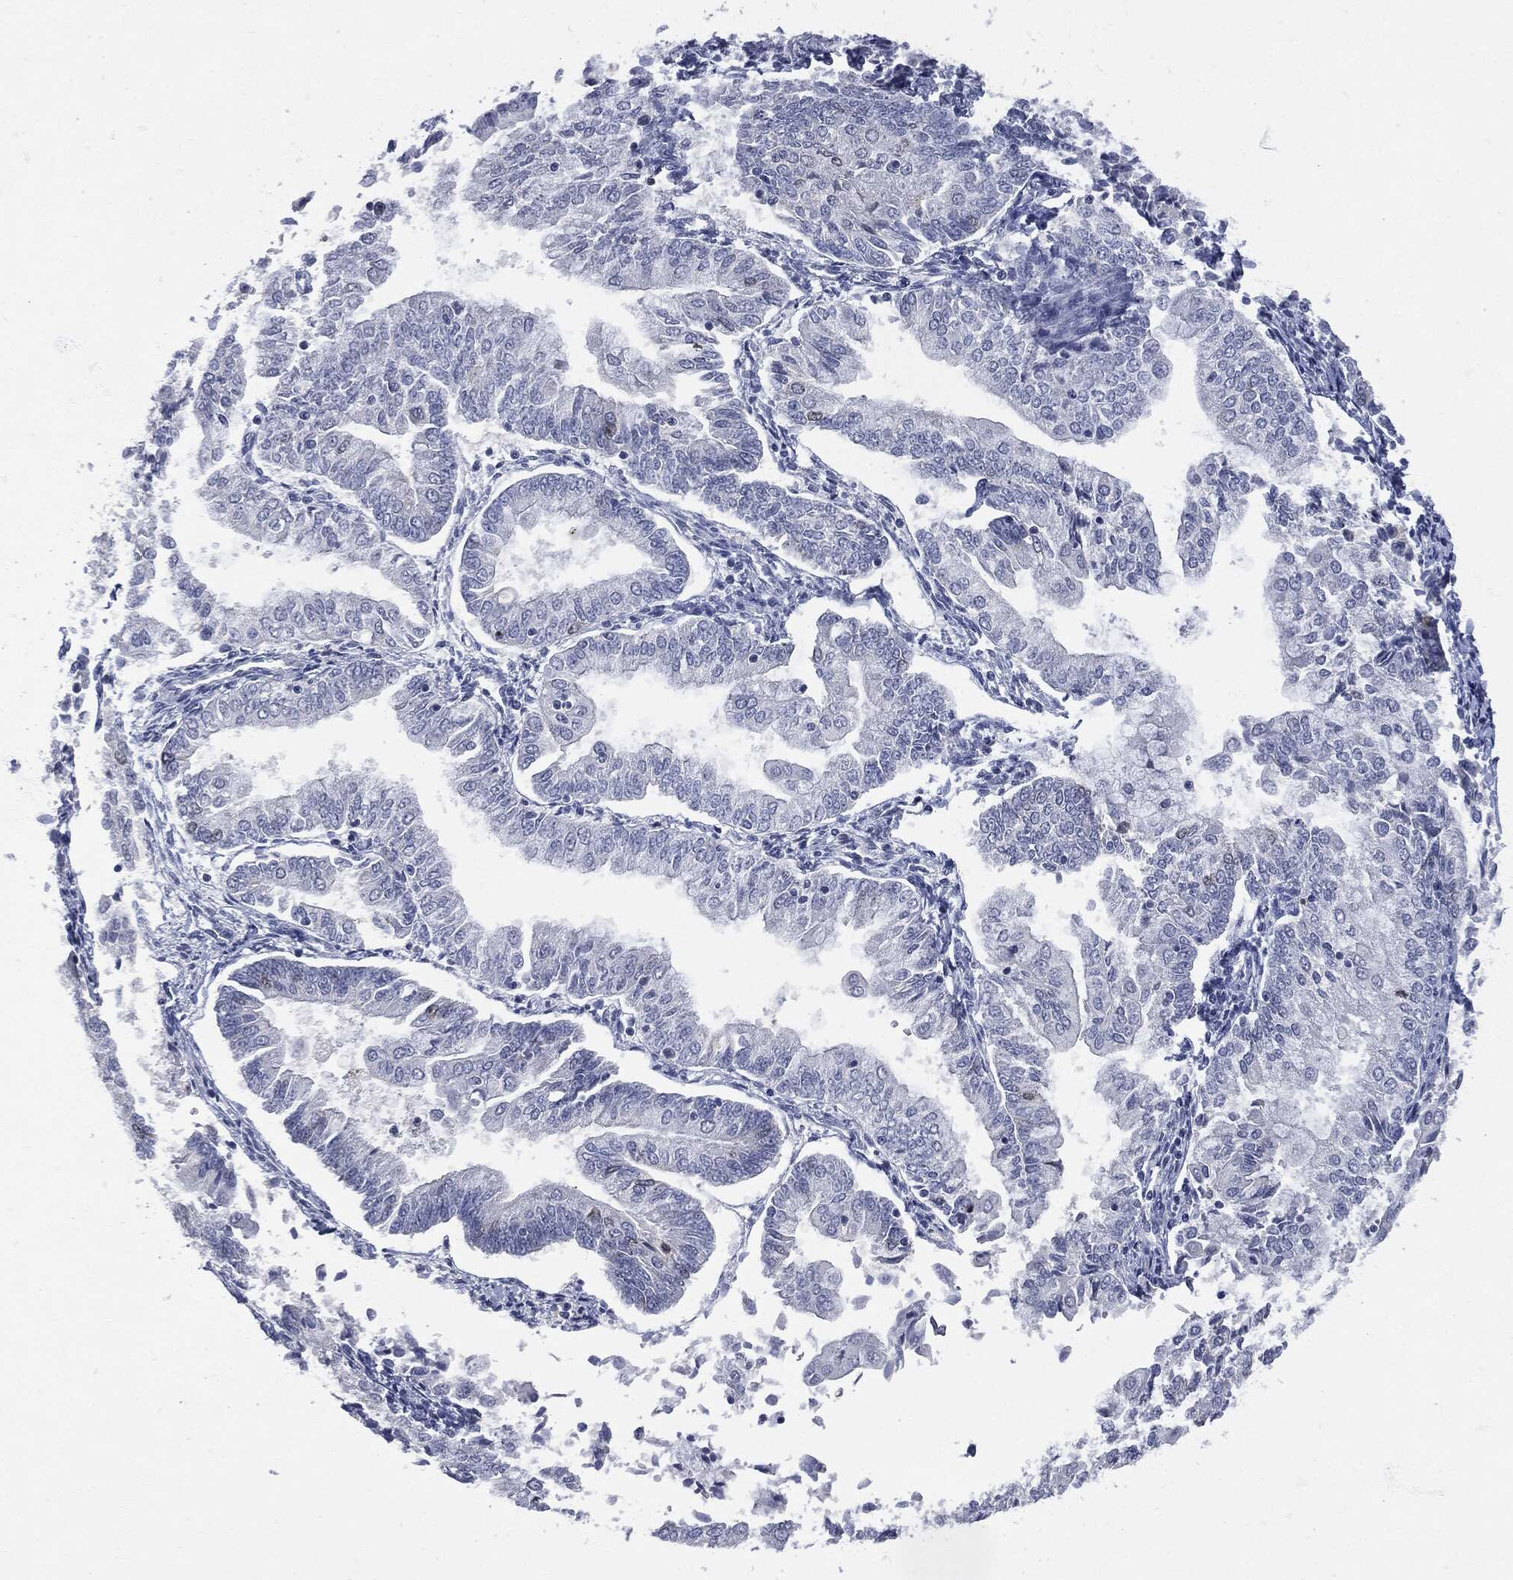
{"staining": {"intensity": "negative", "quantity": "none", "location": "none"}, "tissue": "endometrial cancer", "cell_type": "Tumor cells", "image_type": "cancer", "snomed": [{"axis": "morphology", "description": "Adenocarcinoma, NOS"}, {"axis": "topography", "description": "Endometrium"}], "caption": "DAB (3,3'-diaminobenzidine) immunohistochemical staining of endometrial cancer reveals no significant staining in tumor cells.", "gene": "UBE2C", "patient": {"sex": "female", "age": 56}}